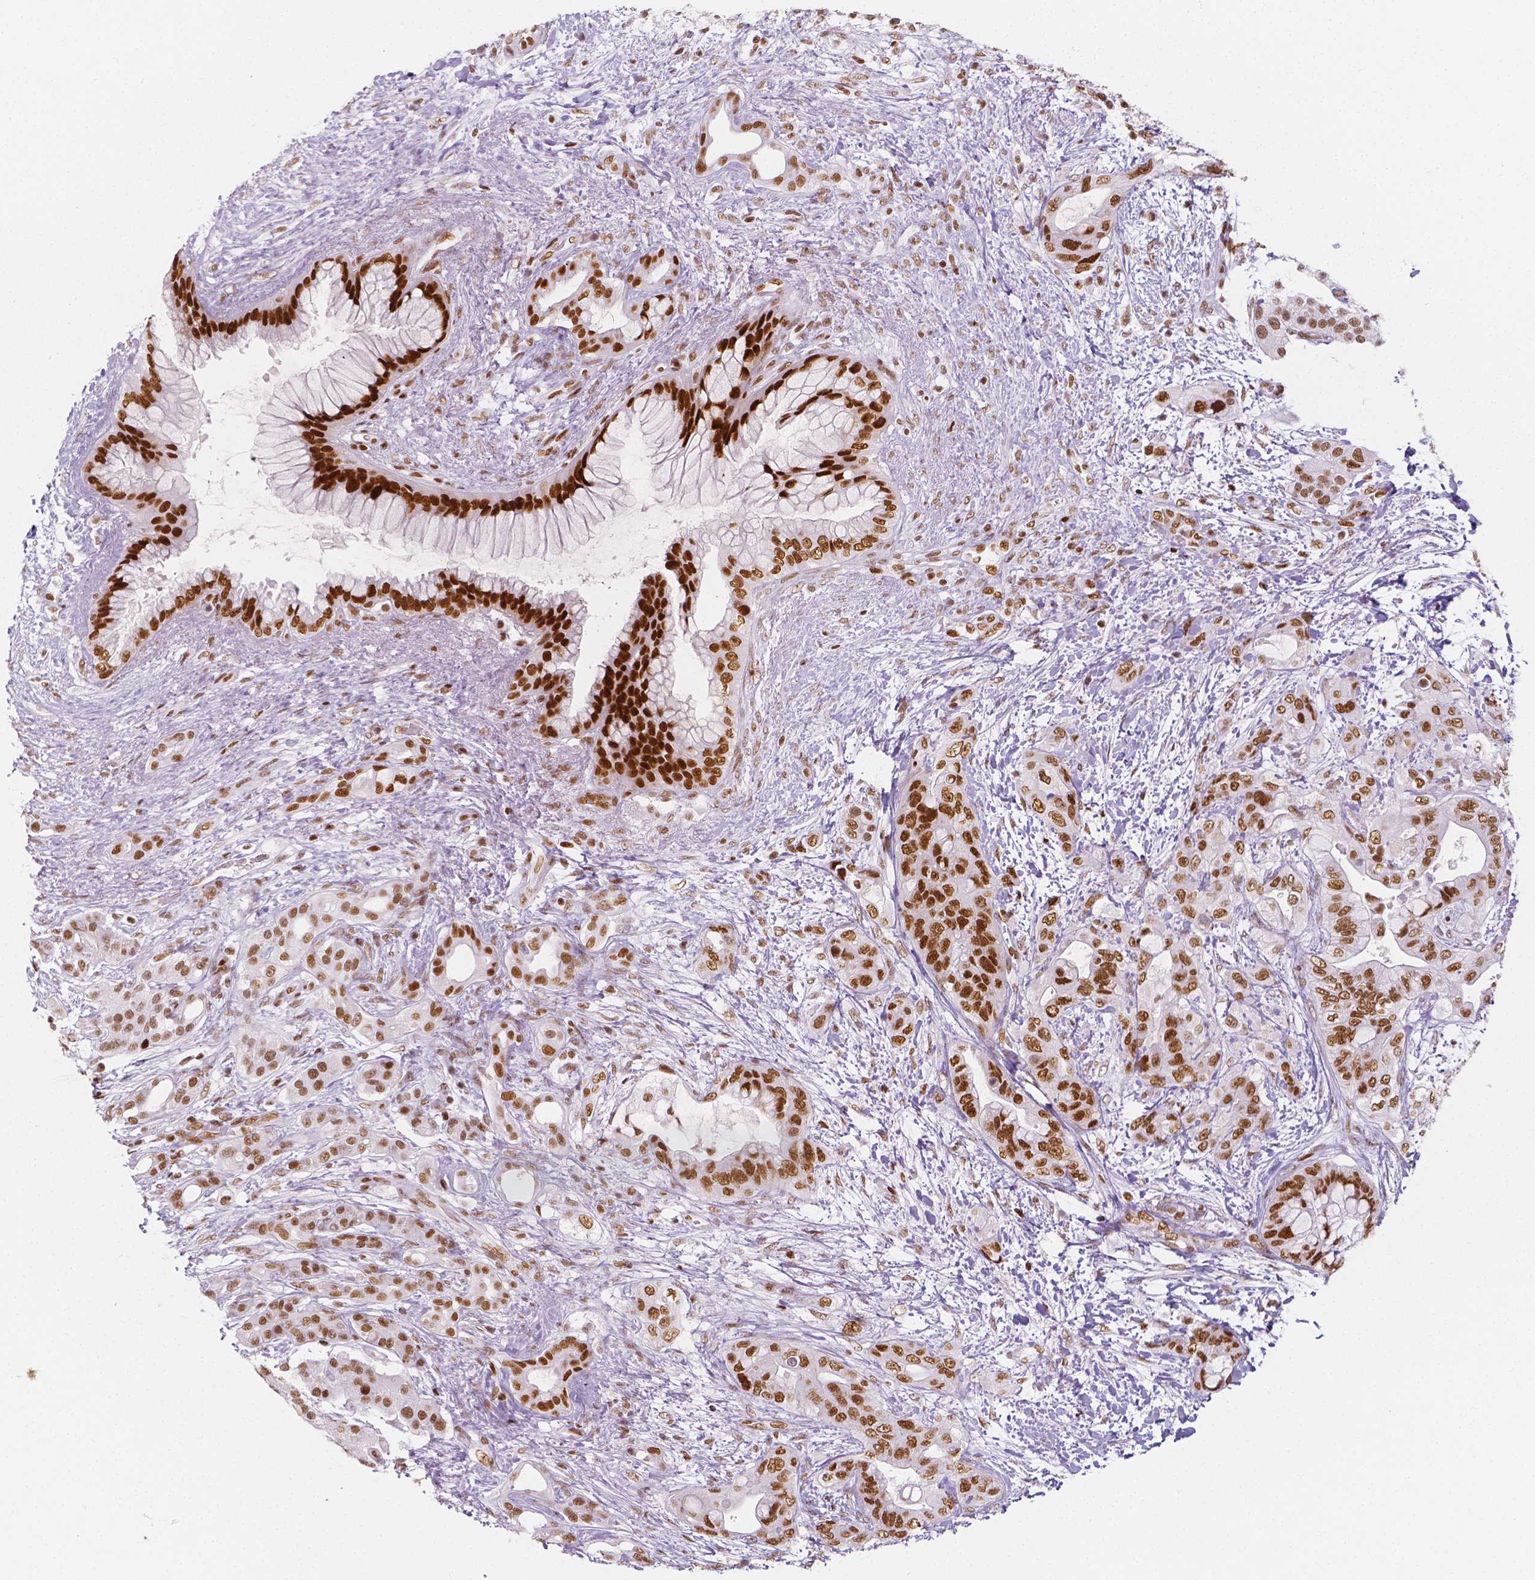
{"staining": {"intensity": "strong", "quantity": ">75%", "location": "nuclear"}, "tissue": "pancreatic cancer", "cell_type": "Tumor cells", "image_type": "cancer", "snomed": [{"axis": "morphology", "description": "Adenocarcinoma, NOS"}, {"axis": "topography", "description": "Pancreas"}], "caption": "A photomicrograph of adenocarcinoma (pancreatic) stained for a protein exhibits strong nuclear brown staining in tumor cells. Immunohistochemistry stains the protein of interest in brown and the nuclei are stained blue.", "gene": "HDAC1", "patient": {"sex": "male", "age": 71}}